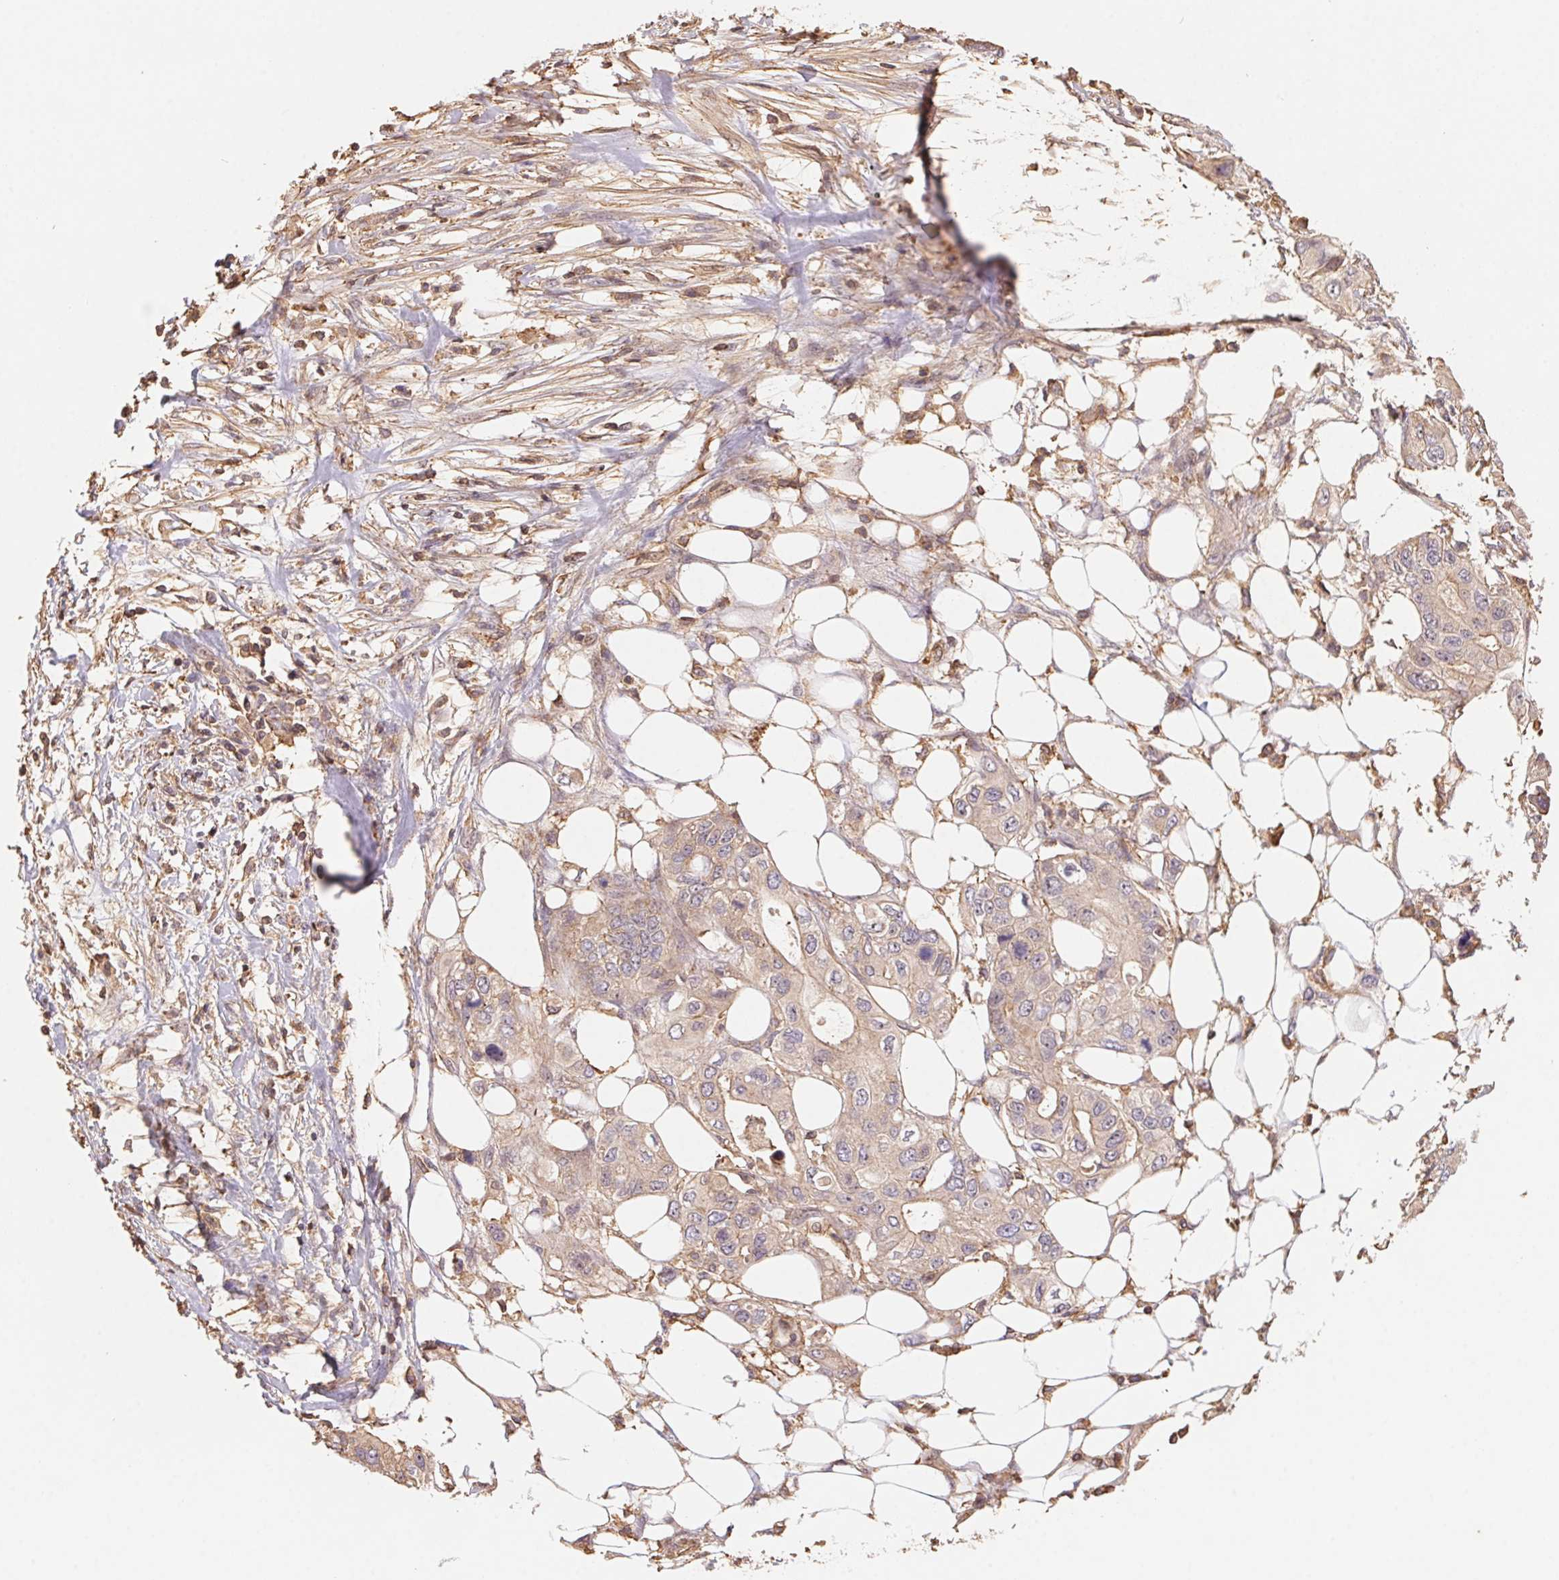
{"staining": {"intensity": "weak", "quantity": ">75%", "location": "cytoplasmic/membranous"}, "tissue": "pancreatic cancer", "cell_type": "Tumor cells", "image_type": "cancer", "snomed": [{"axis": "morphology", "description": "Adenocarcinoma, NOS"}, {"axis": "topography", "description": "Pancreas"}], "caption": "Adenocarcinoma (pancreatic) stained with a protein marker displays weak staining in tumor cells.", "gene": "ATG10", "patient": {"sex": "female", "age": 63}}